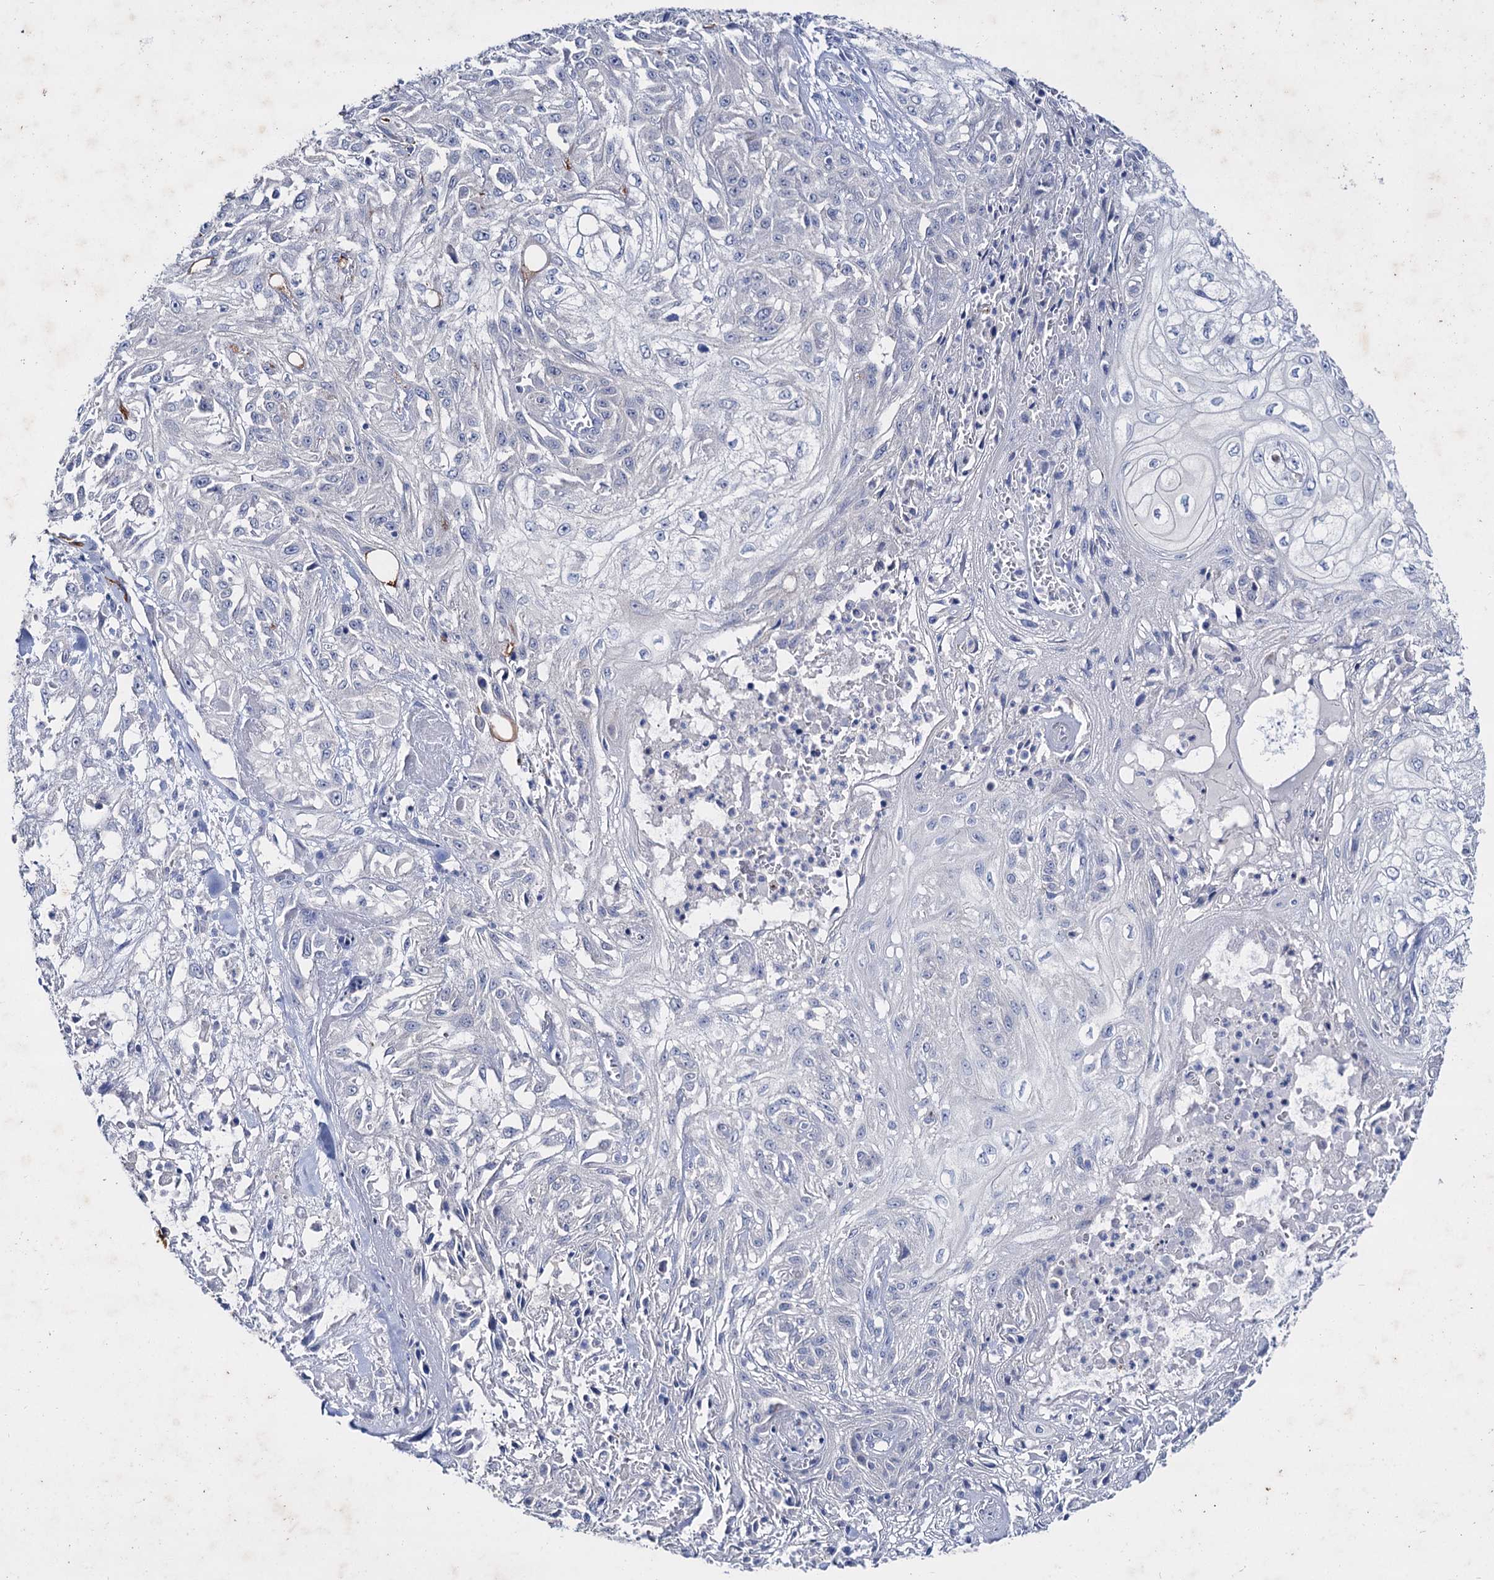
{"staining": {"intensity": "negative", "quantity": "none", "location": "none"}, "tissue": "skin cancer", "cell_type": "Tumor cells", "image_type": "cancer", "snomed": [{"axis": "morphology", "description": "Squamous cell carcinoma, NOS"}, {"axis": "morphology", "description": "Squamous cell carcinoma, metastatic, NOS"}, {"axis": "topography", "description": "Skin"}, {"axis": "topography", "description": "Lymph node"}], "caption": "Image shows no protein expression in tumor cells of skin cancer tissue. (DAB IHC with hematoxylin counter stain).", "gene": "LYZL4", "patient": {"sex": "male", "age": 75}}